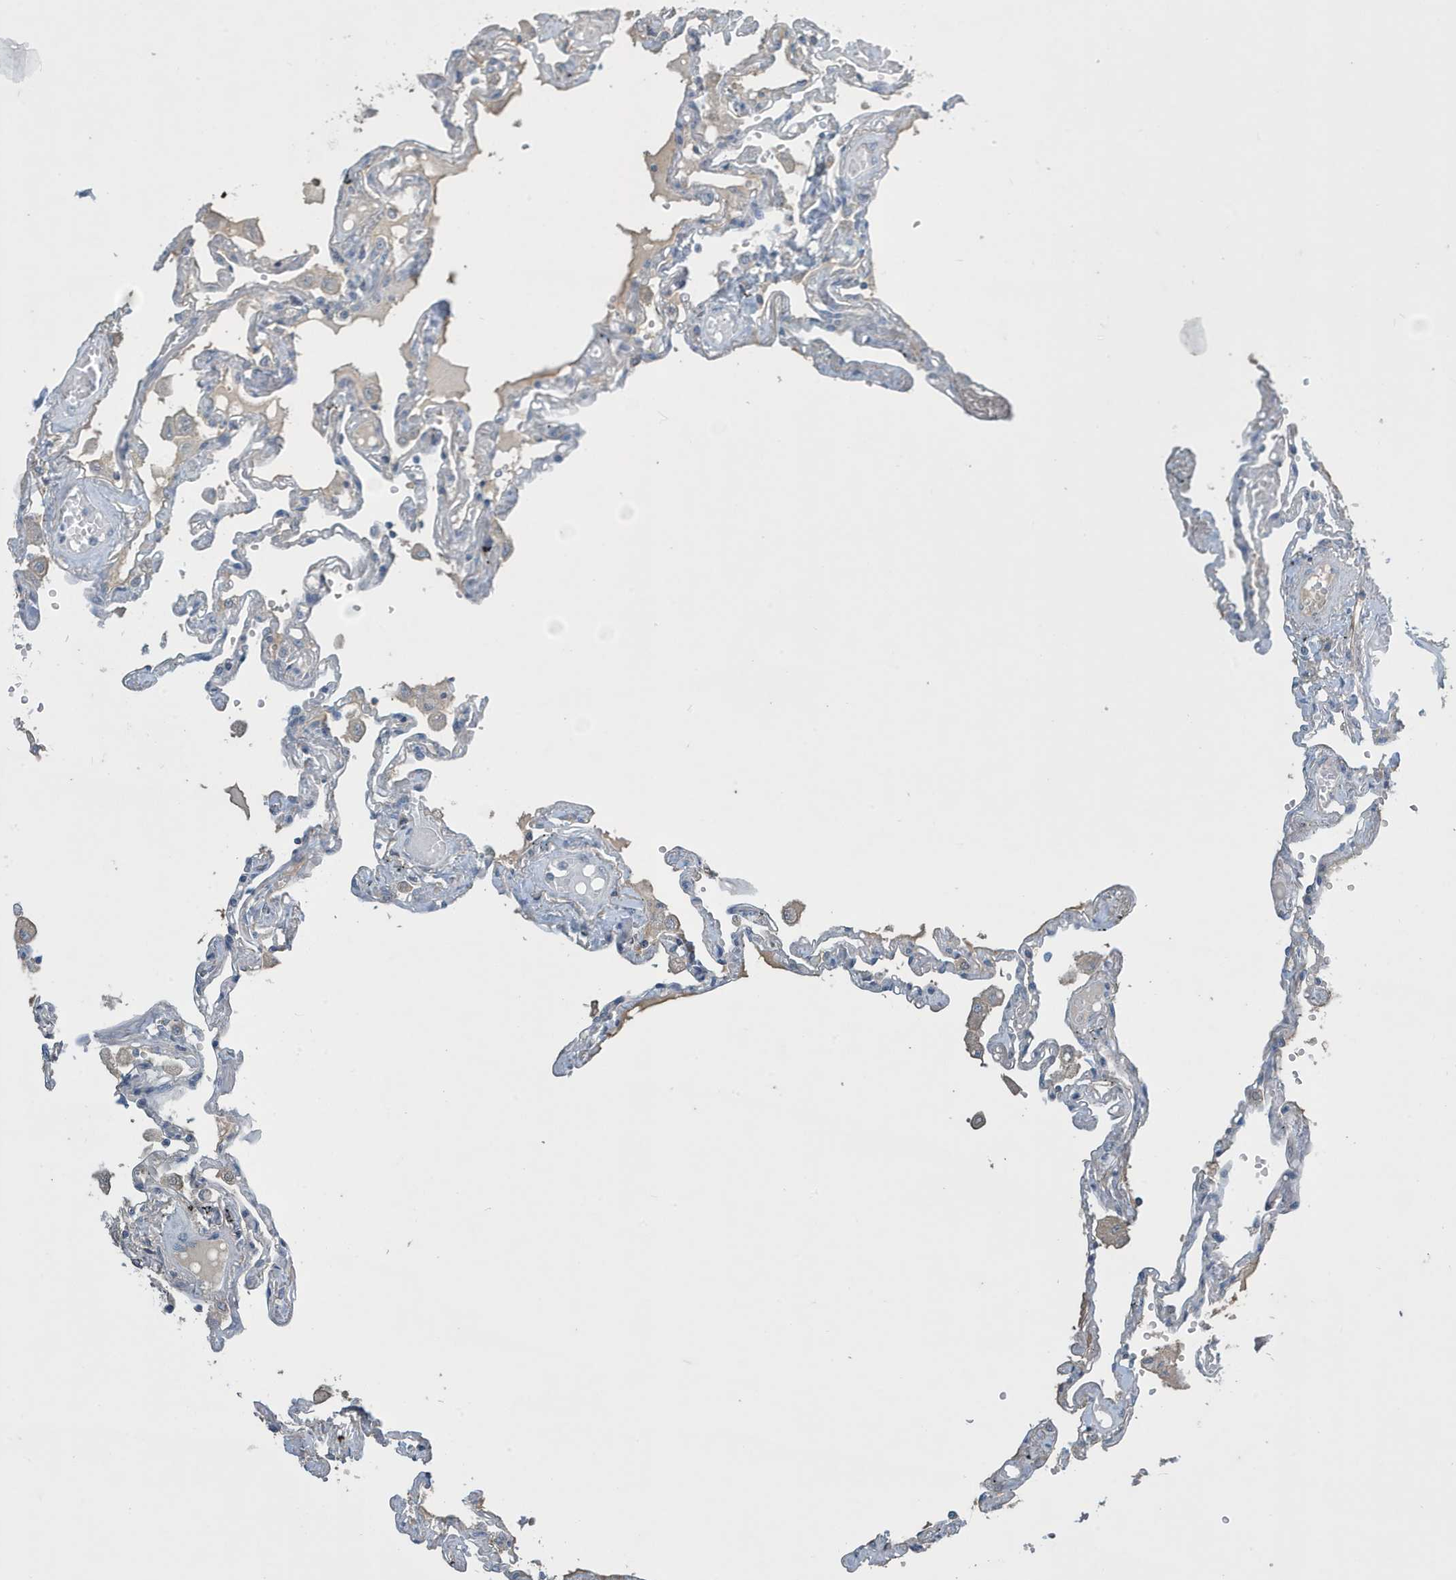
{"staining": {"intensity": "negative", "quantity": "none", "location": "none"}, "tissue": "lung", "cell_type": "Alveolar cells", "image_type": "normal", "snomed": [{"axis": "morphology", "description": "Normal tissue, NOS"}, {"axis": "topography", "description": "Lung"}], "caption": "IHC of unremarkable human lung shows no expression in alveolar cells. The staining was performed using DAB to visualize the protein expression in brown, while the nuclei were stained in blue with hematoxylin (Magnification: 20x).", "gene": "UGT2B4", "patient": {"sex": "female", "age": 67}}